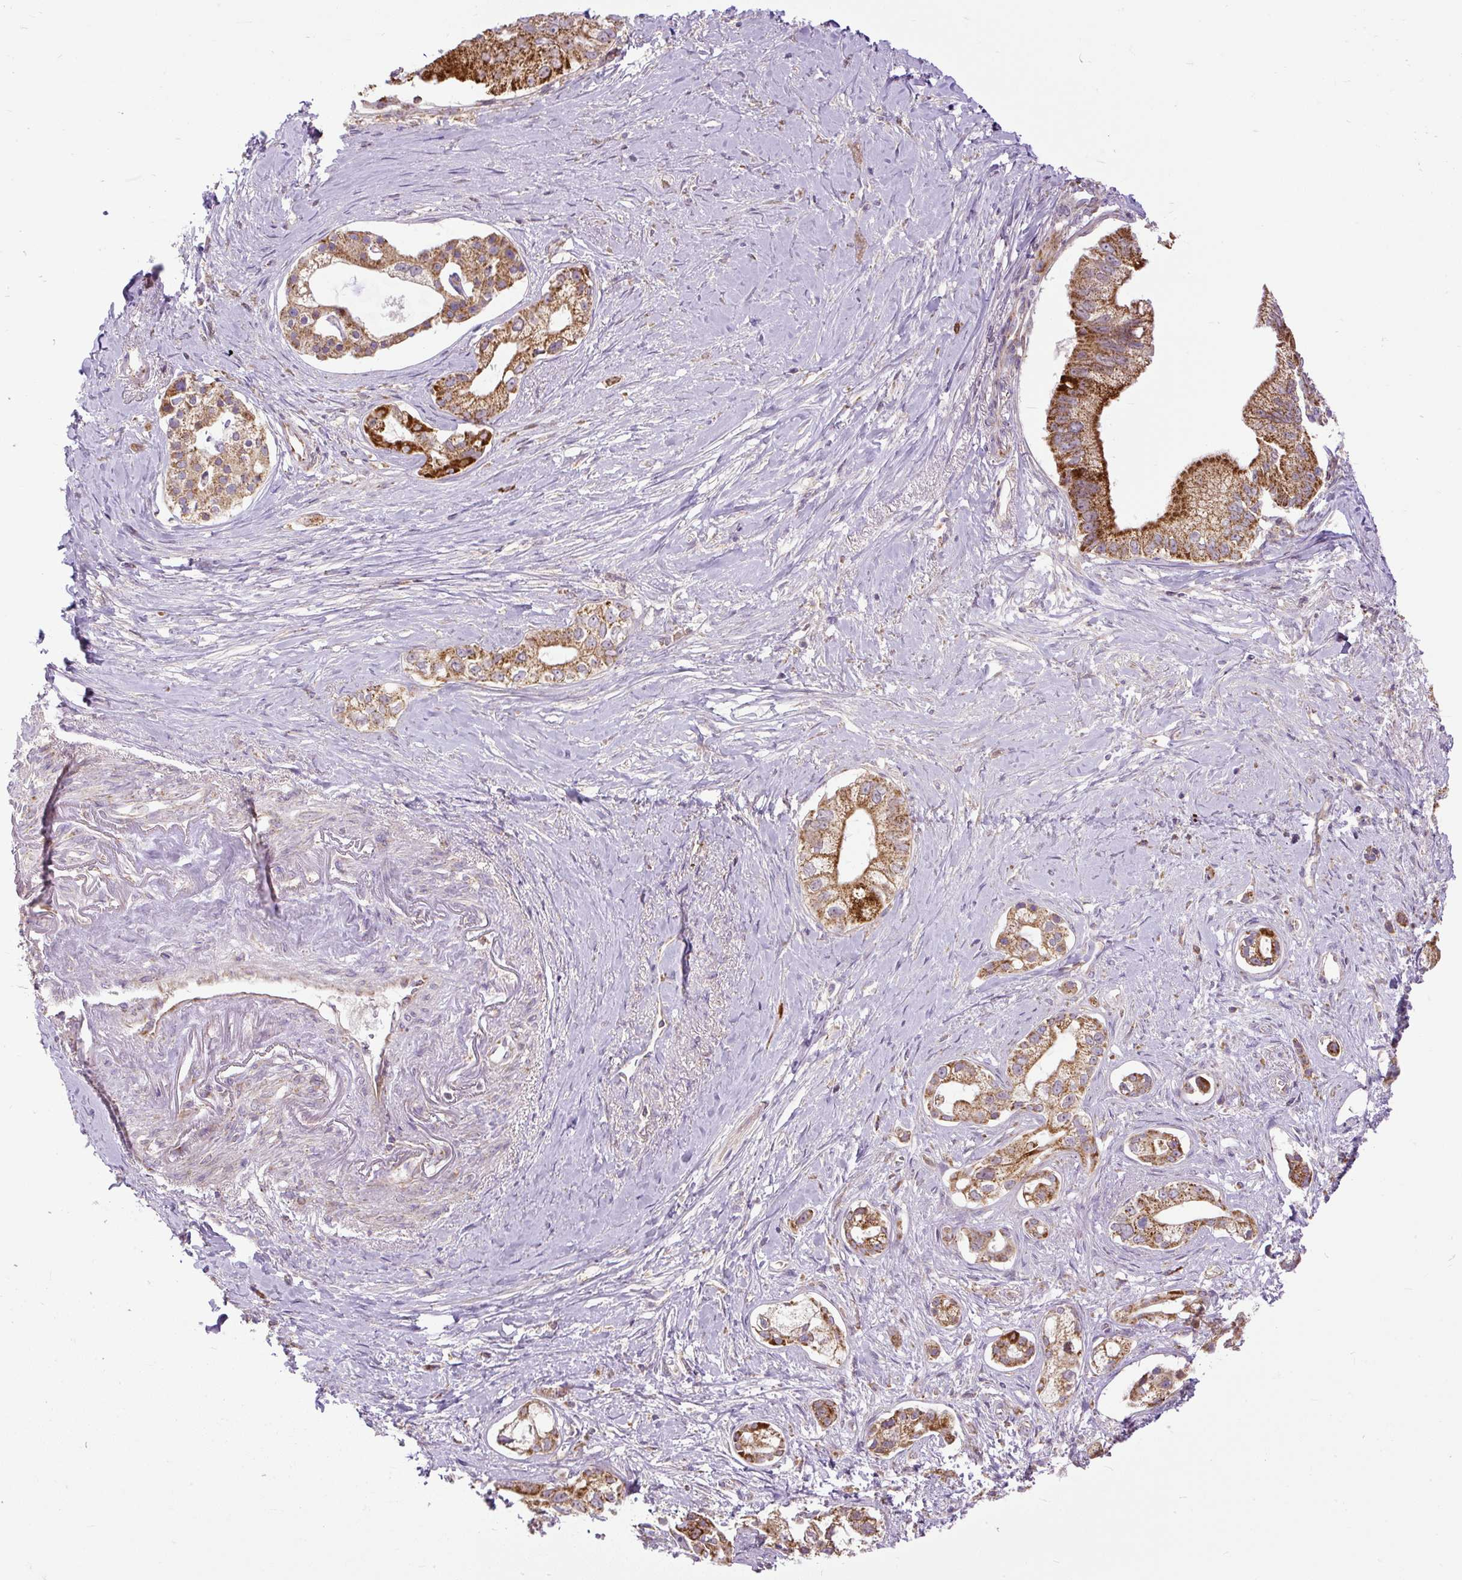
{"staining": {"intensity": "strong", "quantity": ">75%", "location": "cytoplasmic/membranous"}, "tissue": "pancreatic cancer", "cell_type": "Tumor cells", "image_type": "cancer", "snomed": [{"axis": "morphology", "description": "Adenocarcinoma, NOS"}, {"axis": "topography", "description": "Pancreas"}], "caption": "Pancreatic cancer tissue reveals strong cytoplasmic/membranous positivity in about >75% of tumor cells", "gene": "TM2D3", "patient": {"sex": "male", "age": 70}}